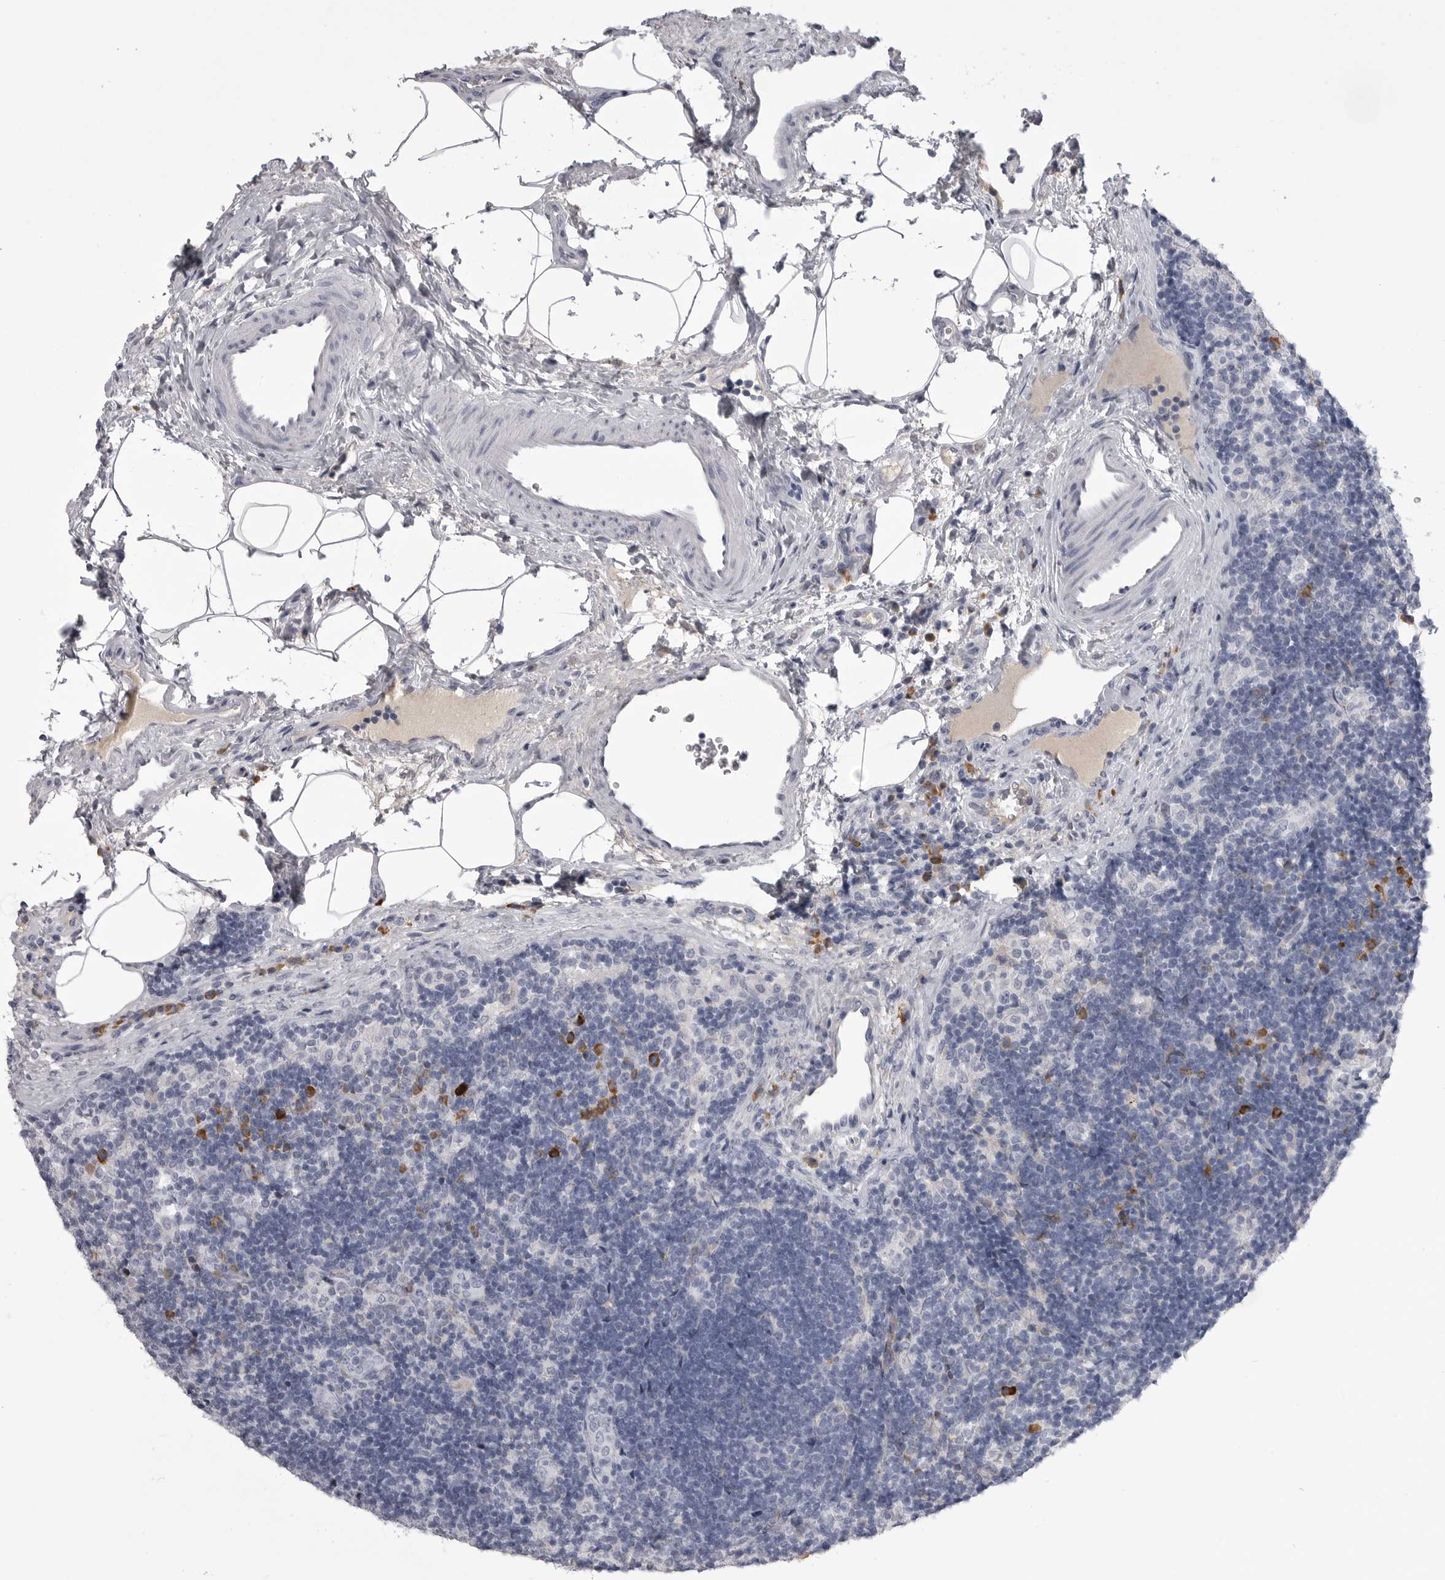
{"staining": {"intensity": "strong", "quantity": "<25%", "location": "cytoplasmic/membranous"}, "tissue": "lymph node", "cell_type": "Germinal center cells", "image_type": "normal", "snomed": [{"axis": "morphology", "description": "Normal tissue, NOS"}, {"axis": "topography", "description": "Lymph node"}], "caption": "About <25% of germinal center cells in unremarkable human lymph node exhibit strong cytoplasmic/membranous protein staining as visualized by brown immunohistochemical staining.", "gene": "FKBP2", "patient": {"sex": "female", "age": 22}}